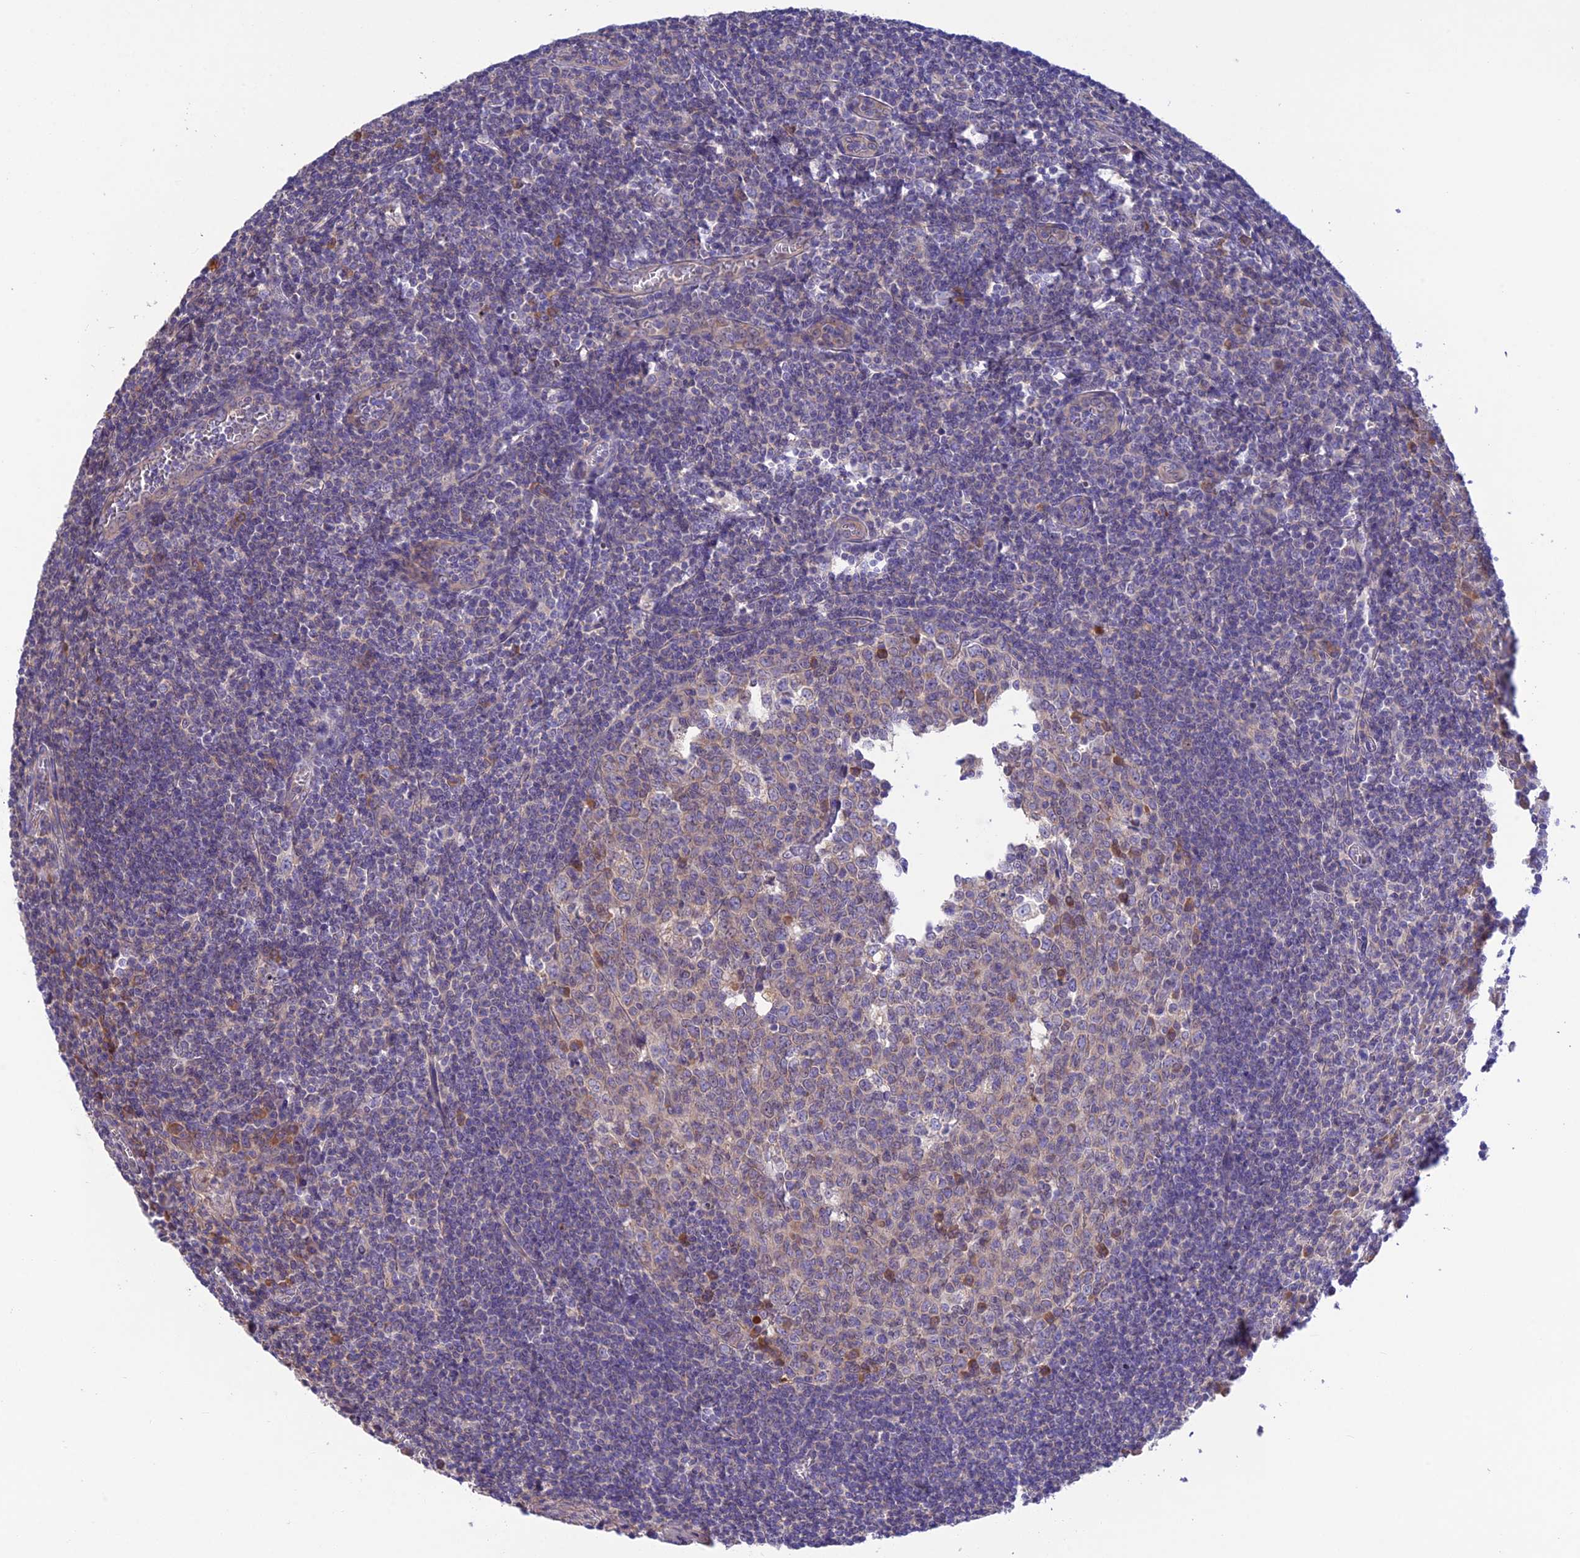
{"staining": {"intensity": "moderate", "quantity": "<25%", "location": "cytoplasmic/membranous"}, "tissue": "tonsil", "cell_type": "Germinal center cells", "image_type": "normal", "snomed": [{"axis": "morphology", "description": "Normal tissue, NOS"}, {"axis": "topography", "description": "Tonsil"}], "caption": "Moderate cytoplasmic/membranous staining is identified in approximately <25% of germinal center cells in normal tonsil.", "gene": "PZP", "patient": {"sex": "male", "age": 27}}